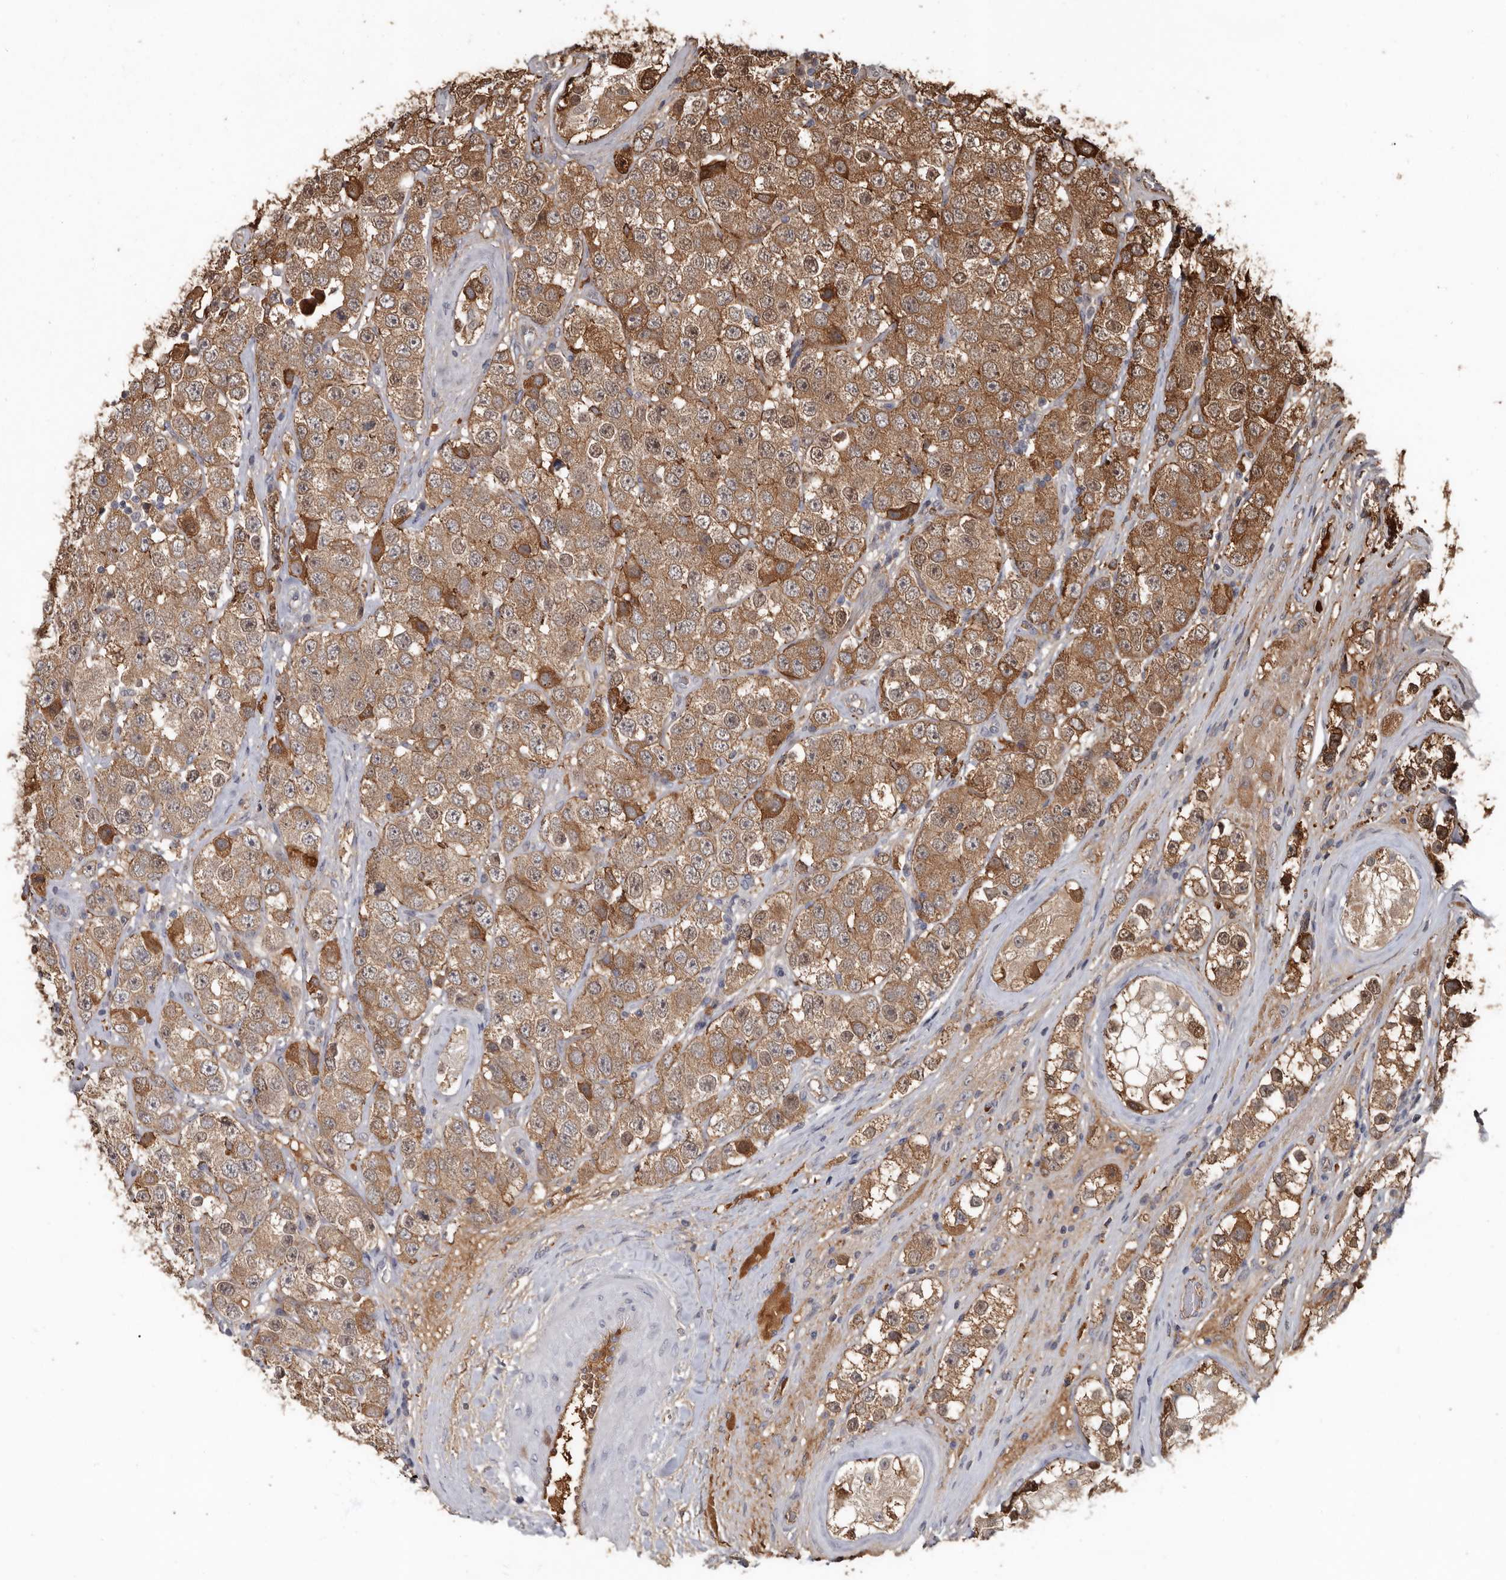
{"staining": {"intensity": "moderate", "quantity": ">75%", "location": "cytoplasmic/membranous,nuclear"}, "tissue": "testis cancer", "cell_type": "Tumor cells", "image_type": "cancer", "snomed": [{"axis": "morphology", "description": "Seminoma, NOS"}, {"axis": "topography", "description": "Testis"}], "caption": "Testis cancer (seminoma) was stained to show a protein in brown. There is medium levels of moderate cytoplasmic/membranous and nuclear expression in about >75% of tumor cells. The staining was performed using DAB (3,3'-diaminobenzidine) to visualize the protein expression in brown, while the nuclei were stained in blue with hematoxylin (Magnification: 20x).", "gene": "LRGUK", "patient": {"sex": "male", "age": 28}}